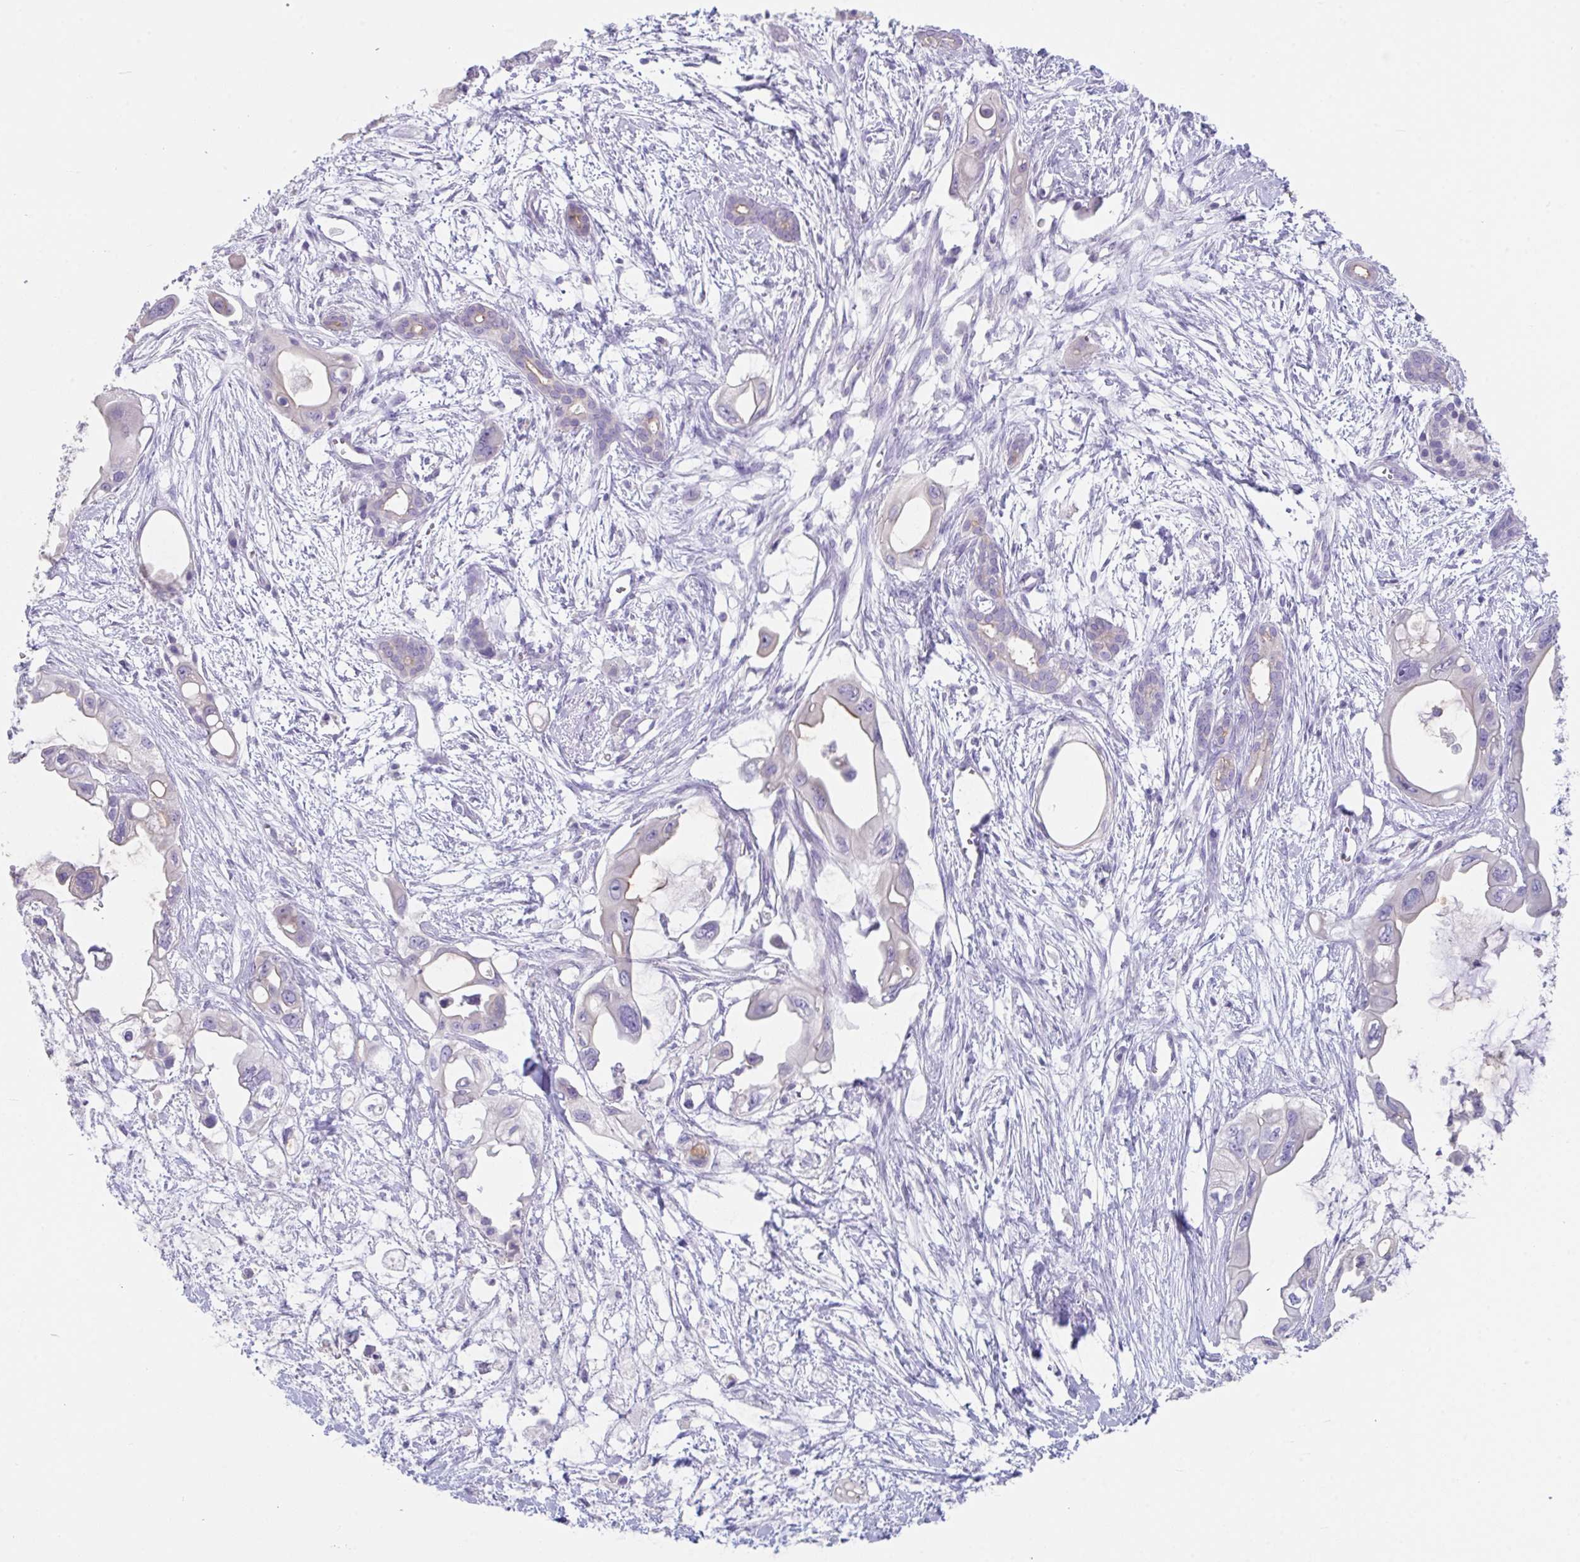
{"staining": {"intensity": "negative", "quantity": "none", "location": "none"}, "tissue": "pancreatic cancer", "cell_type": "Tumor cells", "image_type": "cancer", "snomed": [{"axis": "morphology", "description": "Adenocarcinoma, NOS"}, {"axis": "topography", "description": "Pancreas"}], "caption": "This is an immunohistochemistry image of adenocarcinoma (pancreatic). There is no expression in tumor cells.", "gene": "SLC44A4", "patient": {"sex": "male", "age": 61}}